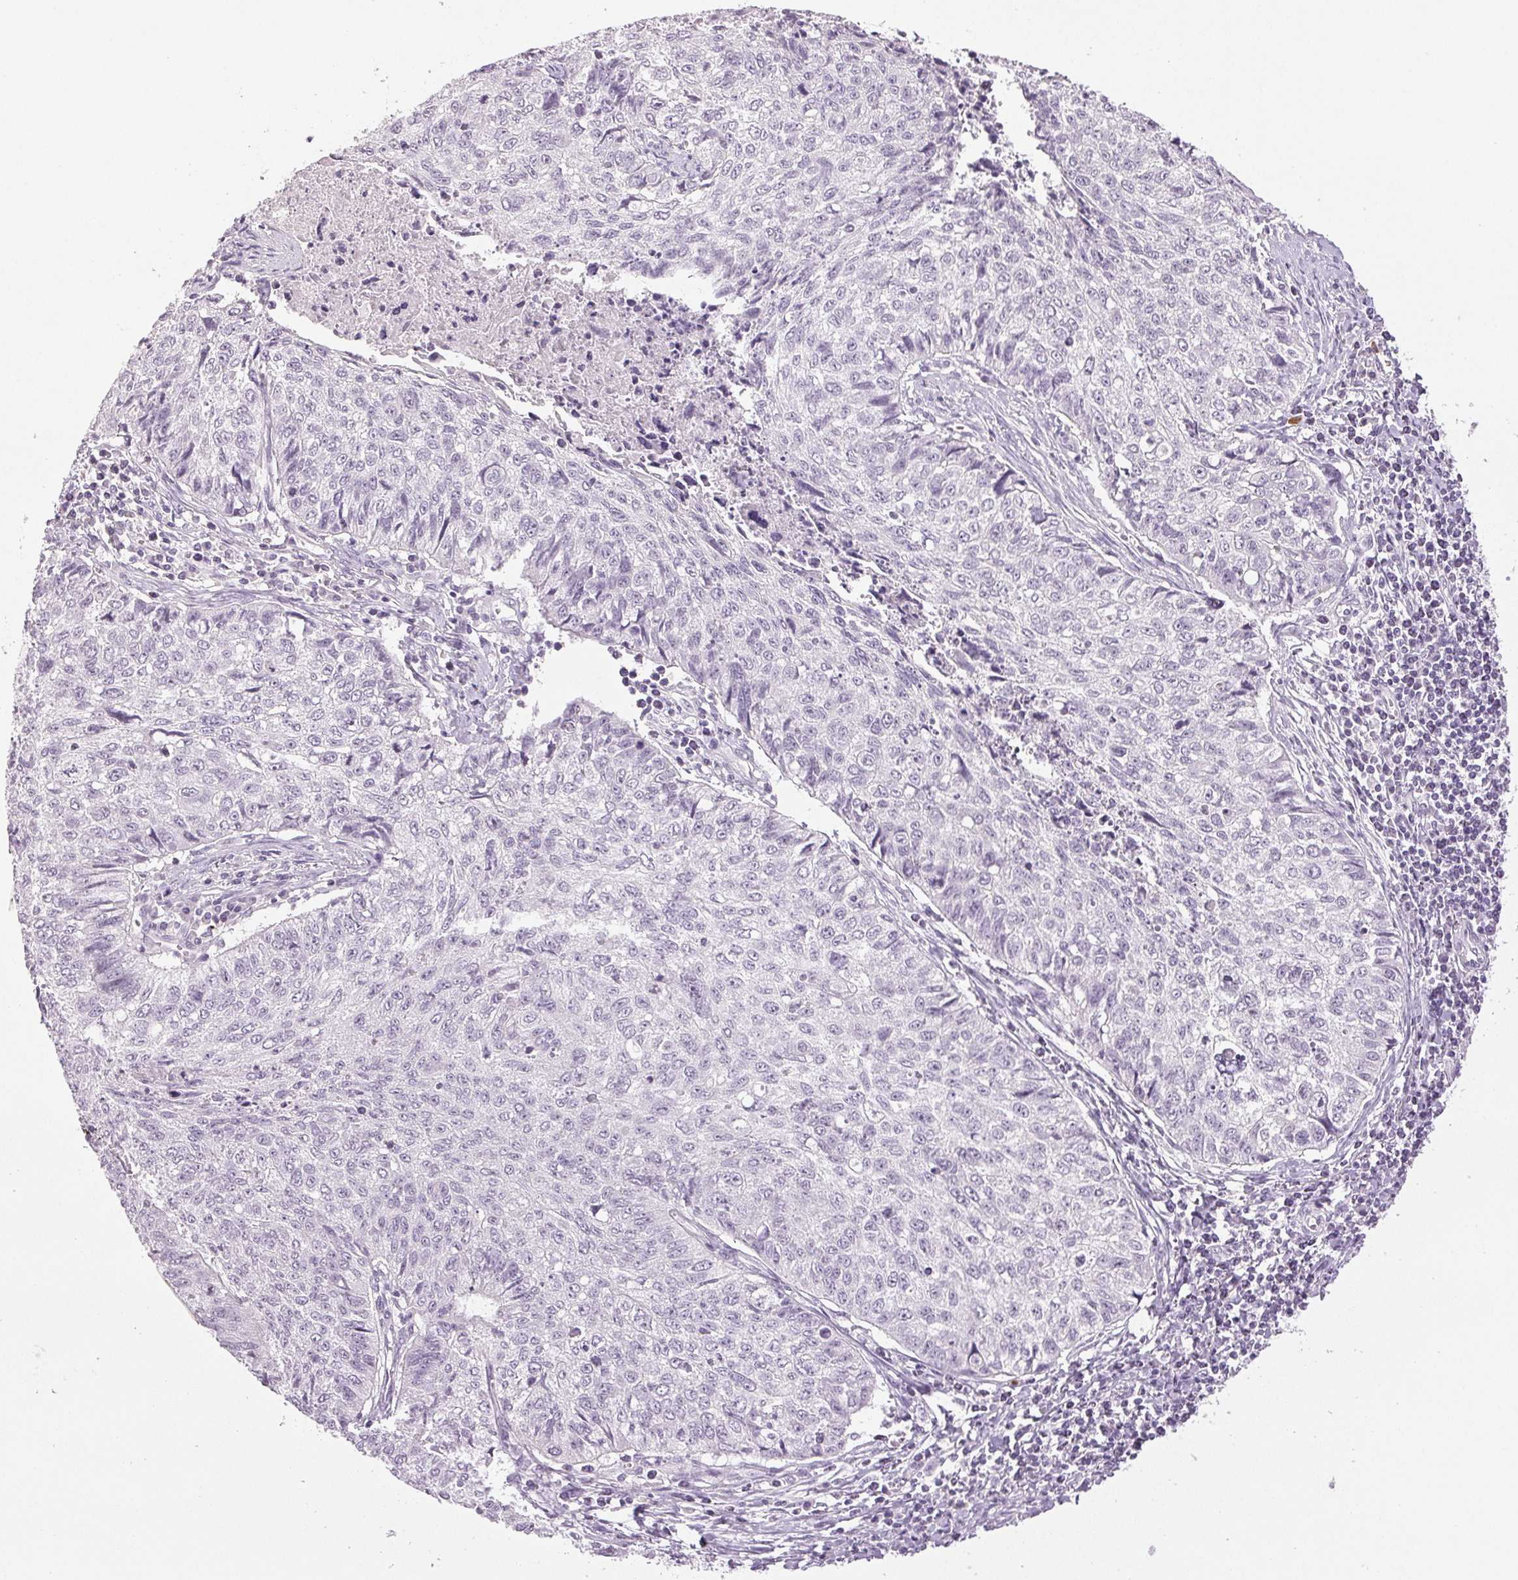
{"staining": {"intensity": "negative", "quantity": "none", "location": "none"}, "tissue": "lung cancer", "cell_type": "Tumor cells", "image_type": "cancer", "snomed": [{"axis": "morphology", "description": "Normal morphology"}, {"axis": "morphology", "description": "Aneuploidy"}, {"axis": "morphology", "description": "Squamous cell carcinoma, NOS"}, {"axis": "topography", "description": "Lymph node"}, {"axis": "topography", "description": "Lung"}], "caption": "Immunohistochemical staining of lung cancer (squamous cell carcinoma) demonstrates no significant positivity in tumor cells.", "gene": "LTF", "patient": {"sex": "female", "age": 76}}